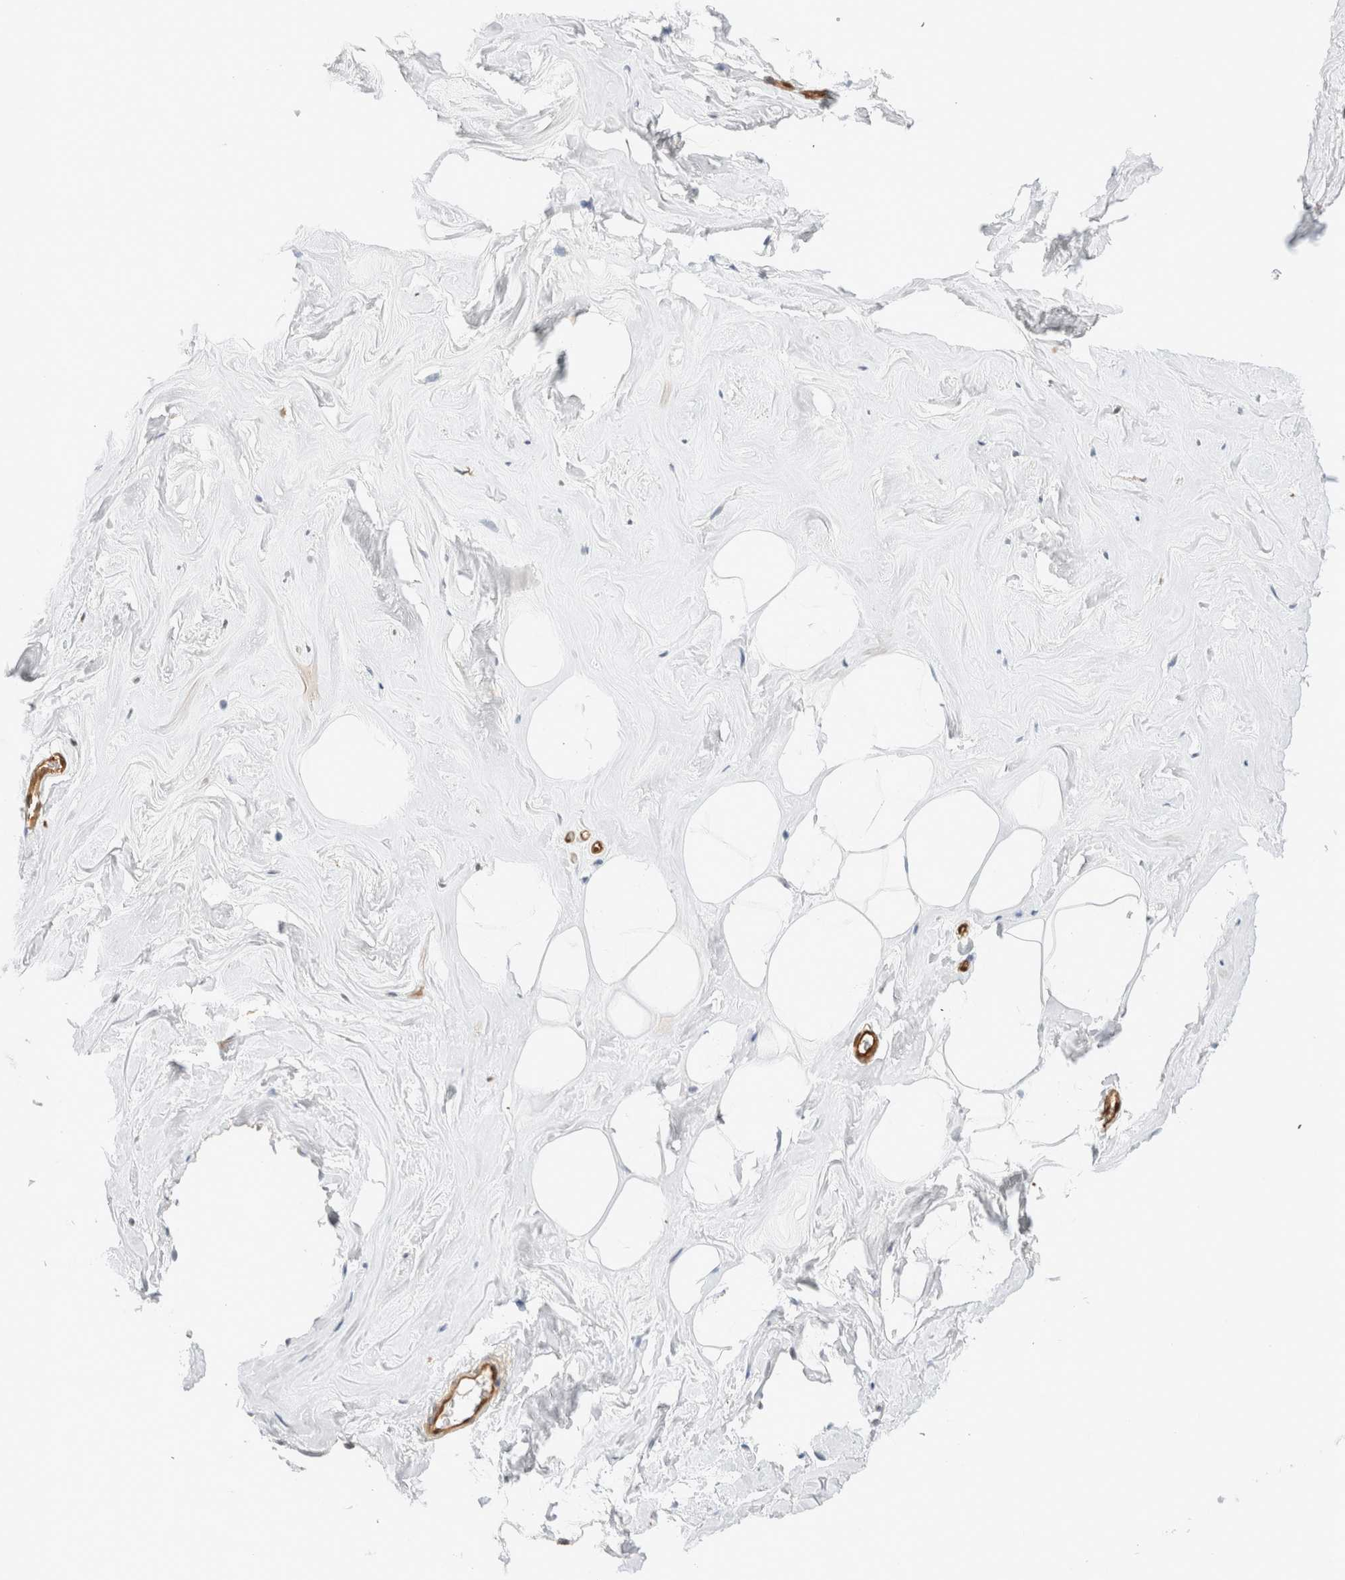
{"staining": {"intensity": "negative", "quantity": "none", "location": "none"}, "tissue": "adipose tissue", "cell_type": "Adipocytes", "image_type": "normal", "snomed": [{"axis": "morphology", "description": "Normal tissue, NOS"}, {"axis": "morphology", "description": "Fibrosis, NOS"}, {"axis": "topography", "description": "Breast"}, {"axis": "topography", "description": "Adipose tissue"}], "caption": "This is a image of immunohistochemistry (IHC) staining of benign adipose tissue, which shows no positivity in adipocytes.", "gene": "LMCD1", "patient": {"sex": "female", "age": 39}}